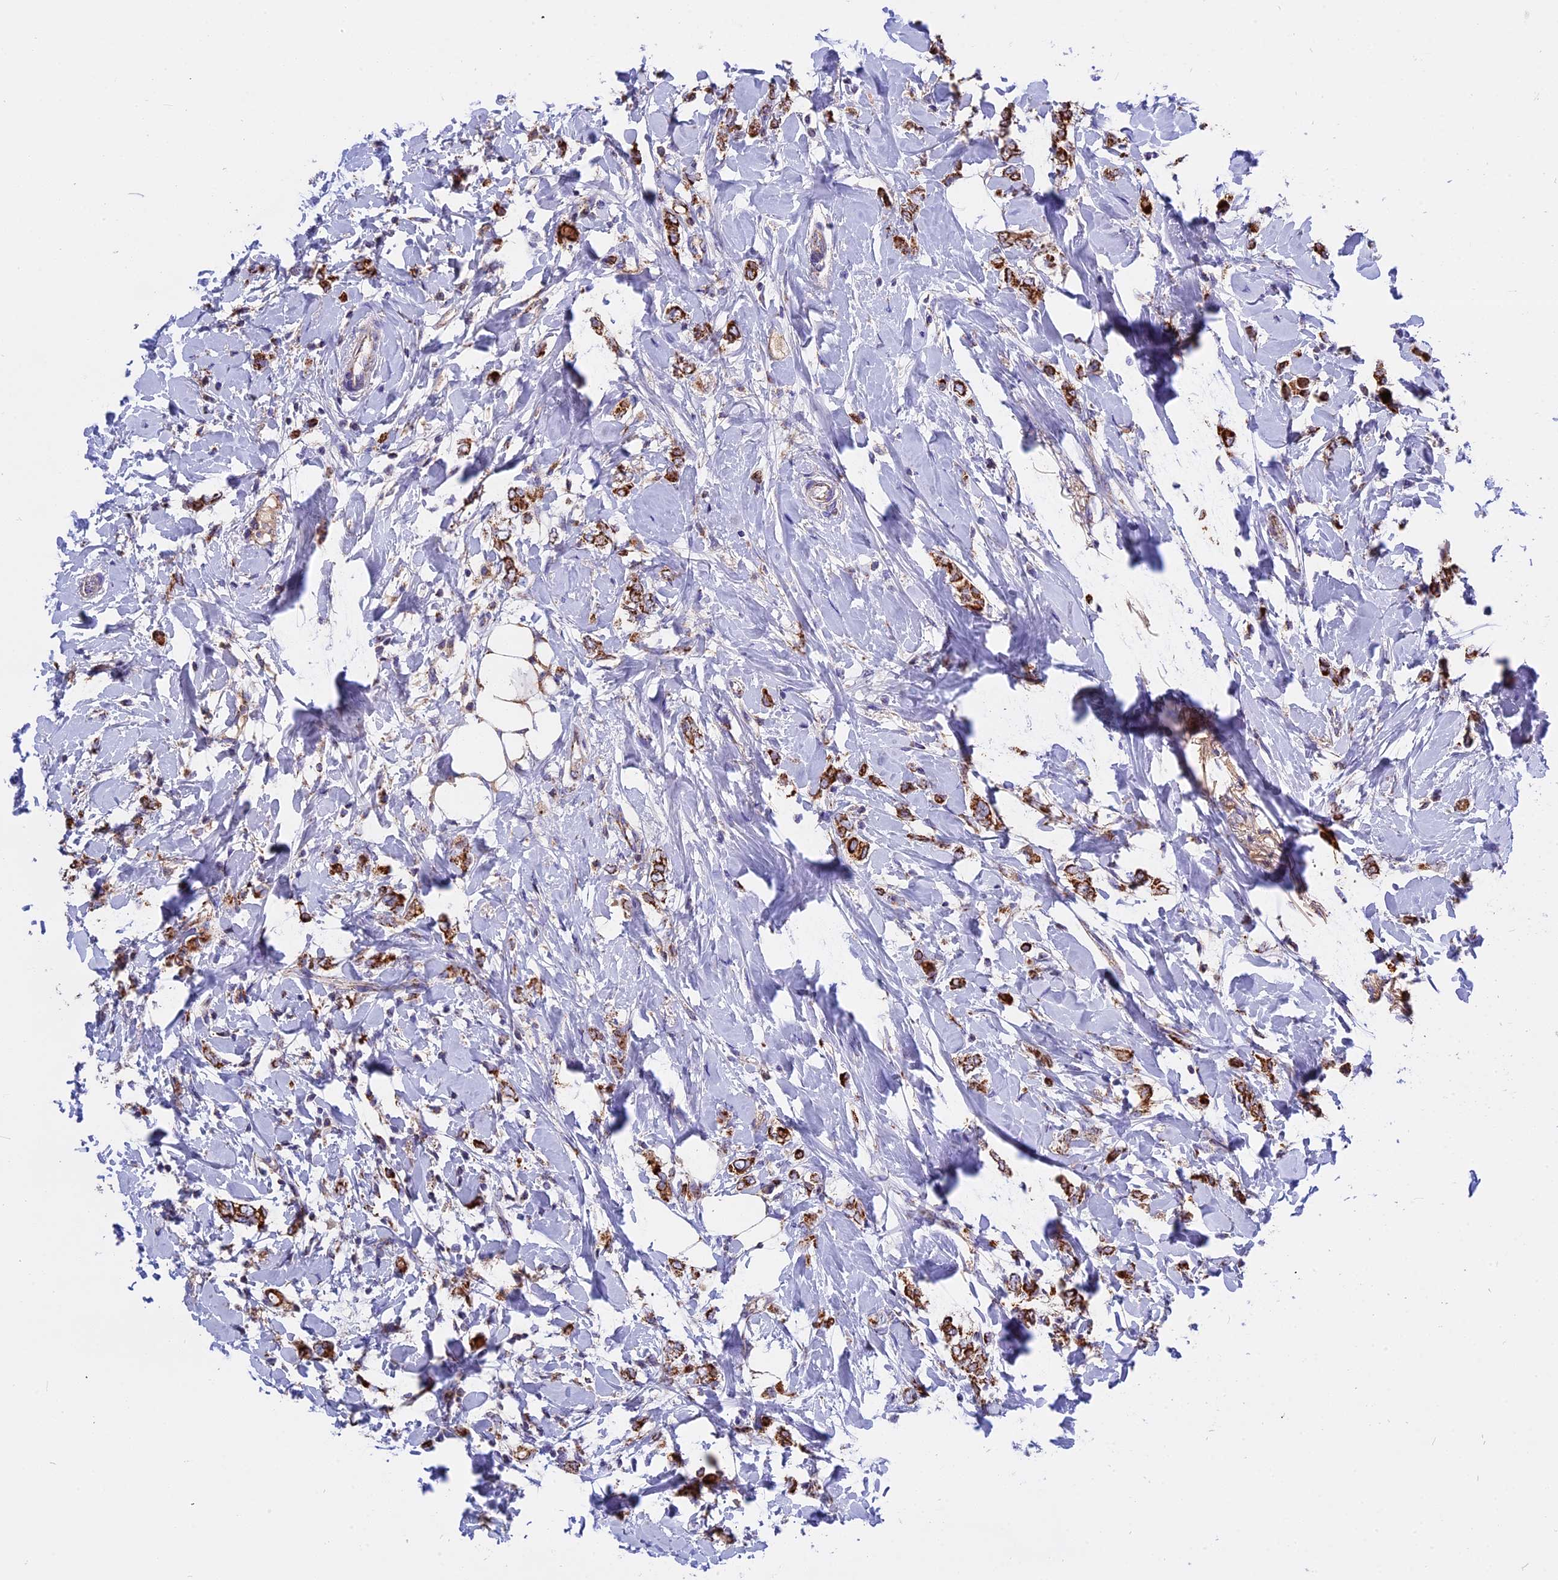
{"staining": {"intensity": "strong", "quantity": ">75%", "location": "cytoplasmic/membranous"}, "tissue": "breast cancer", "cell_type": "Tumor cells", "image_type": "cancer", "snomed": [{"axis": "morphology", "description": "Normal tissue, NOS"}, {"axis": "morphology", "description": "Lobular carcinoma"}, {"axis": "topography", "description": "Breast"}], "caption": "An image of human breast cancer (lobular carcinoma) stained for a protein reveals strong cytoplasmic/membranous brown staining in tumor cells.", "gene": "MRPS34", "patient": {"sex": "female", "age": 47}}